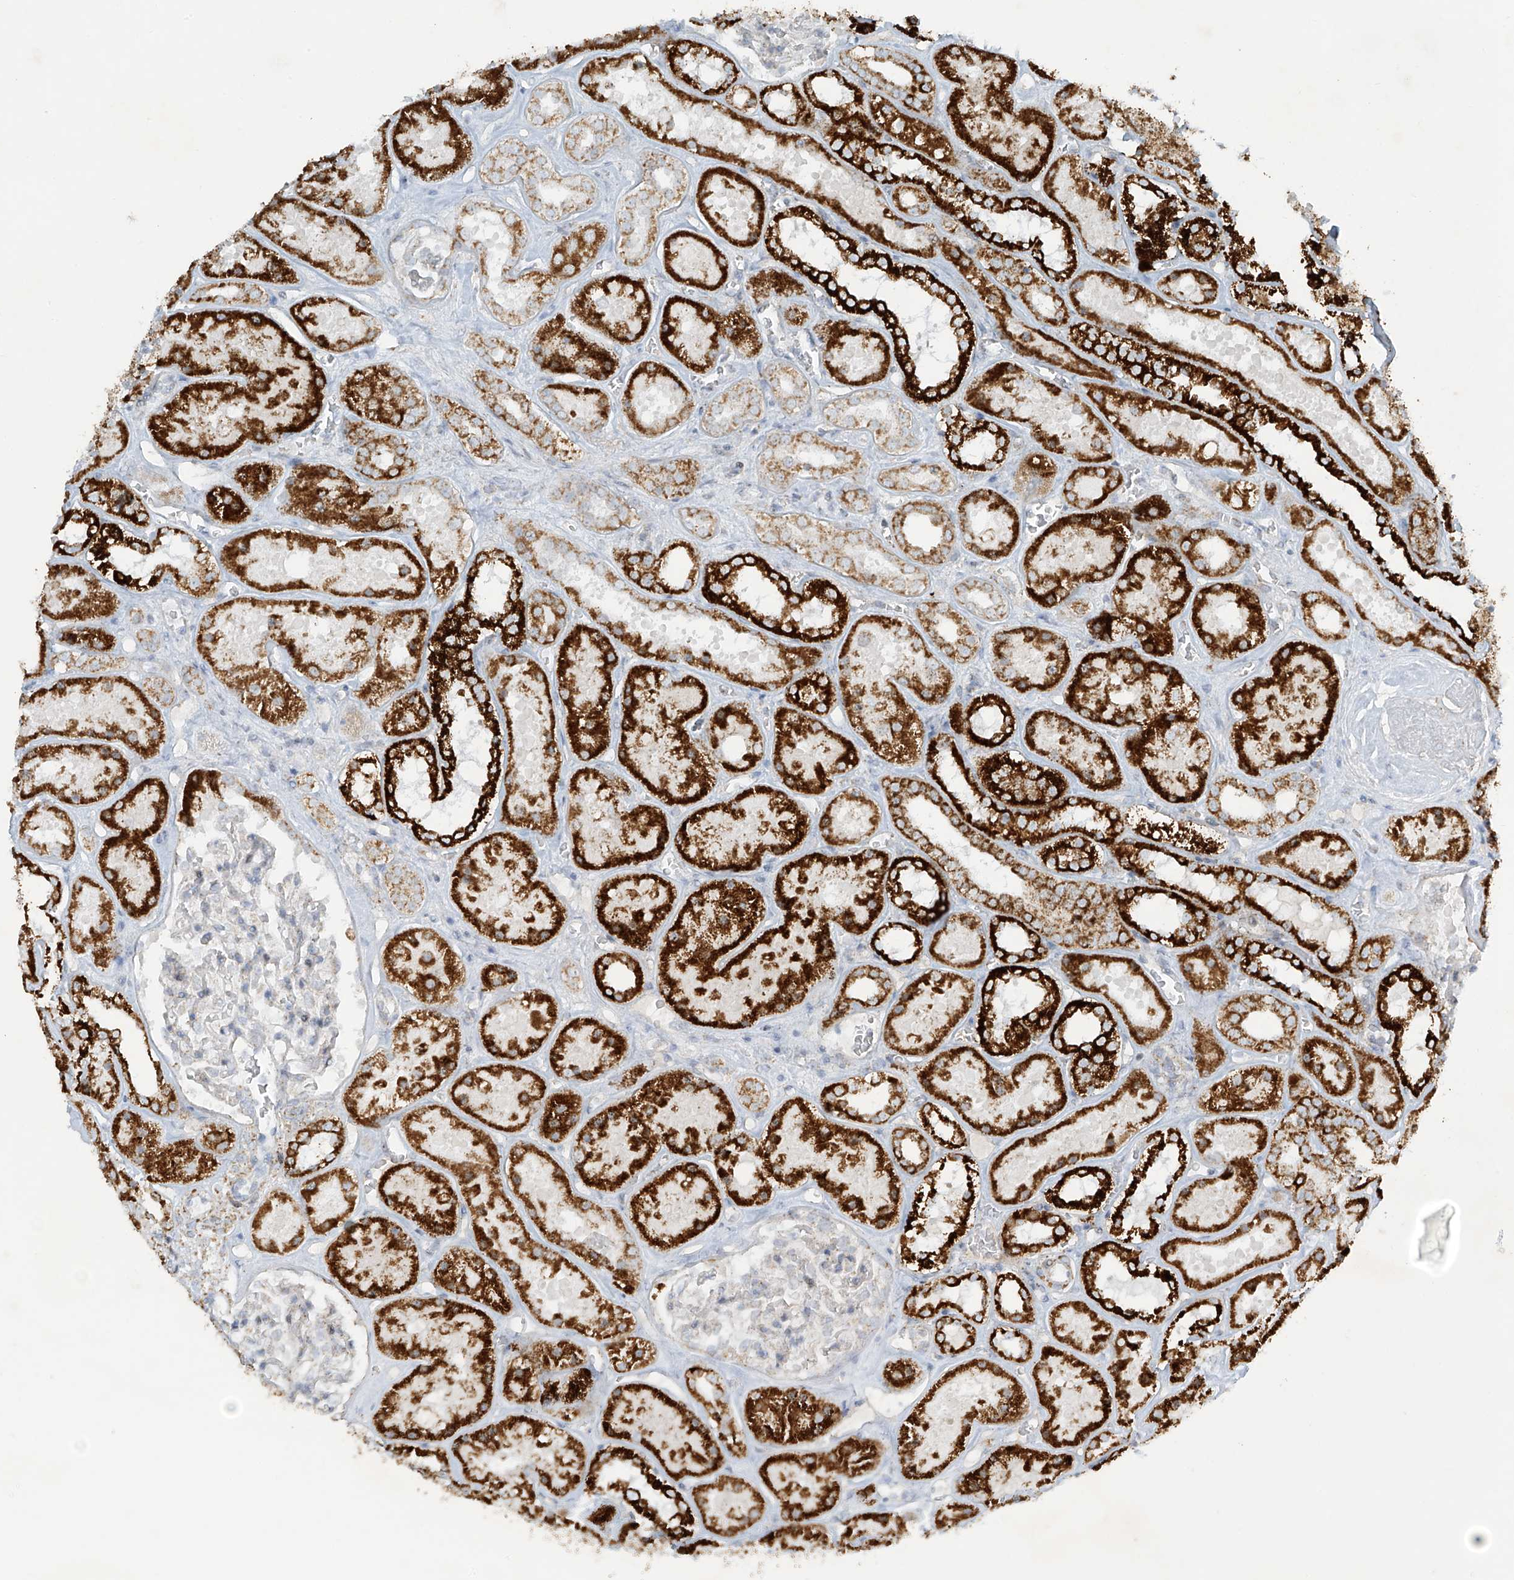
{"staining": {"intensity": "negative", "quantity": "none", "location": "none"}, "tissue": "kidney", "cell_type": "Cells in glomeruli", "image_type": "normal", "snomed": [{"axis": "morphology", "description": "Normal tissue, NOS"}, {"axis": "topography", "description": "Kidney"}], "caption": "Kidney was stained to show a protein in brown. There is no significant expression in cells in glomeruli. The staining was performed using DAB (3,3'-diaminobenzidine) to visualize the protein expression in brown, while the nuclei were stained in blue with hematoxylin (Magnification: 20x).", "gene": "SMDT1", "patient": {"sex": "female", "age": 41}}